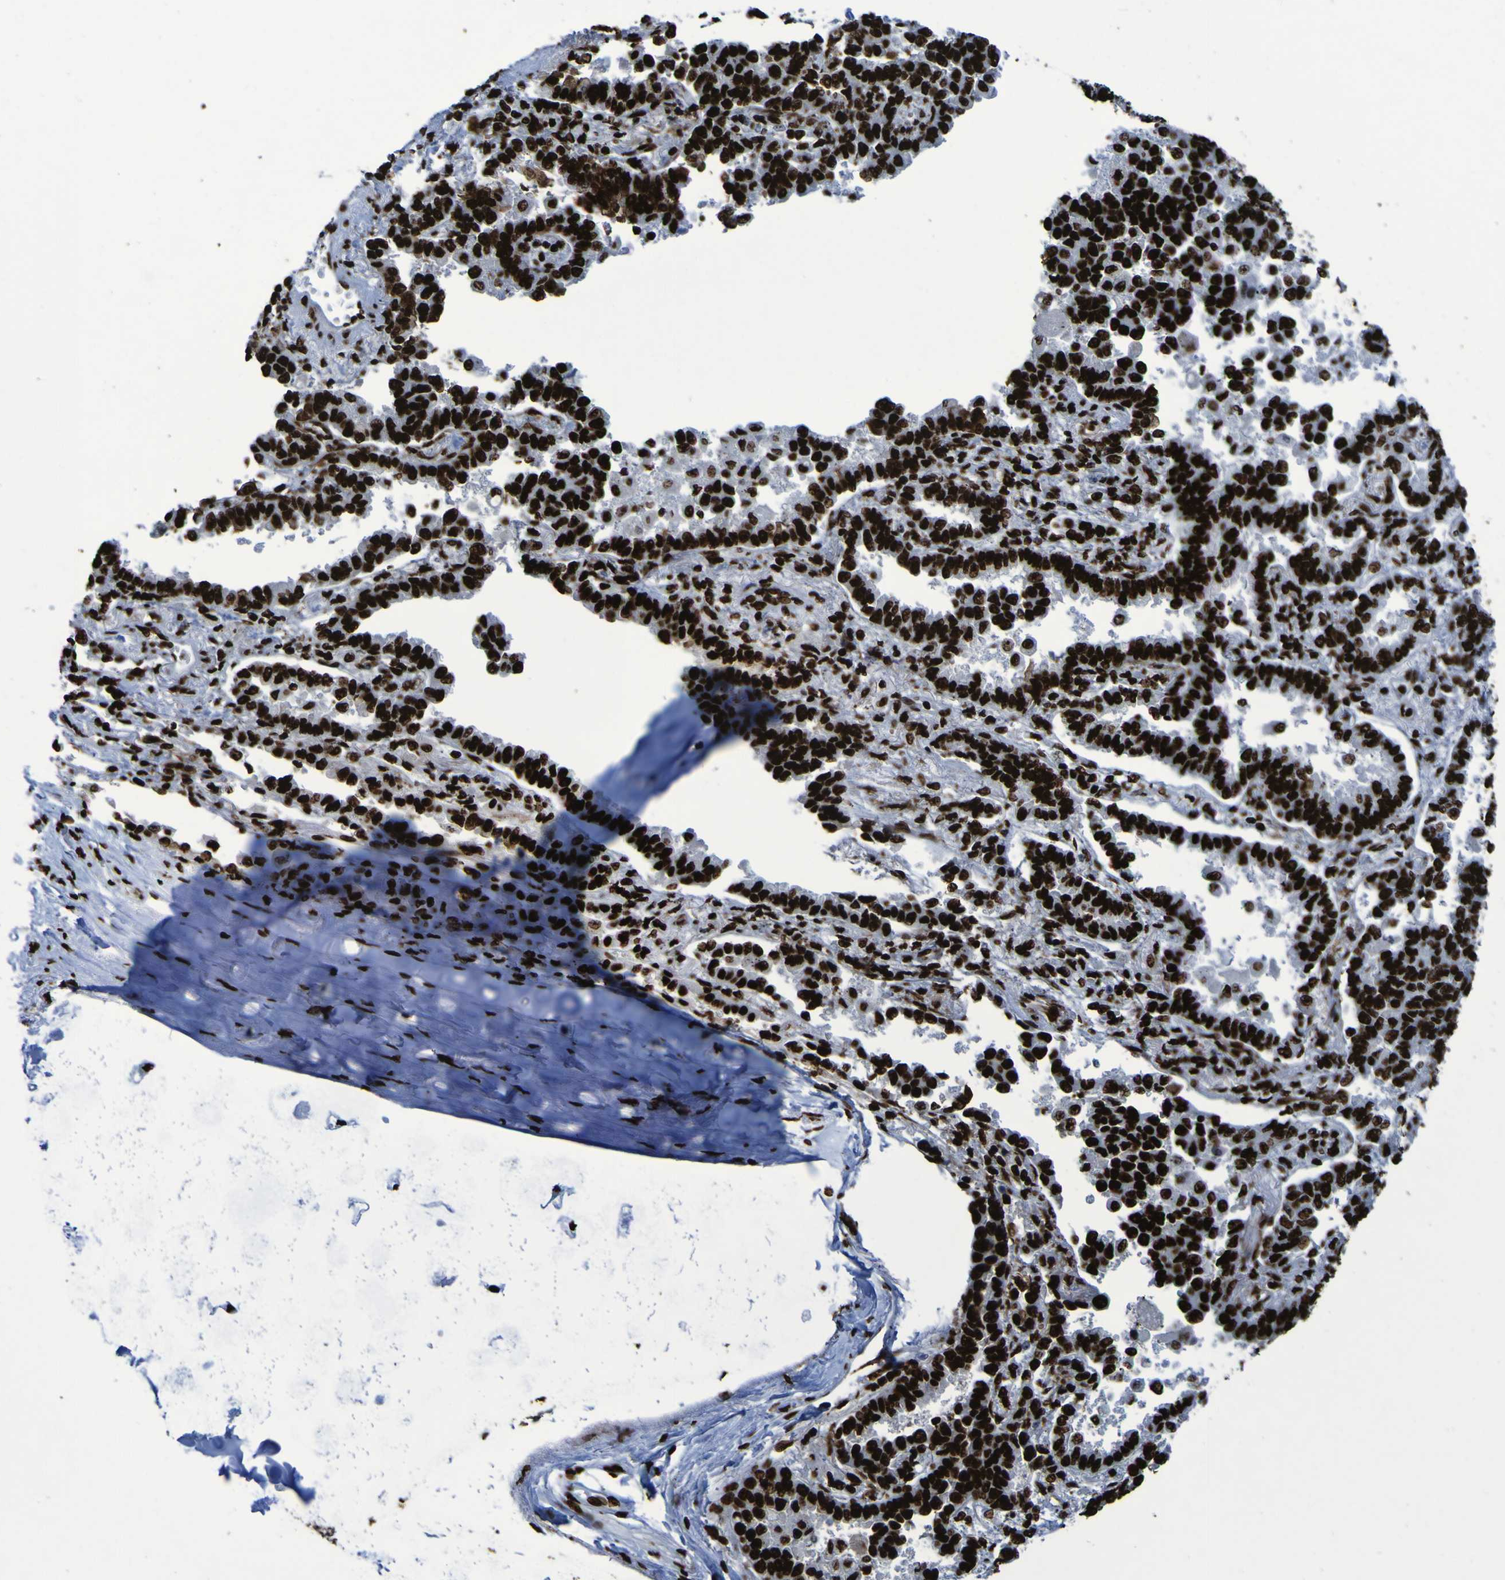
{"staining": {"intensity": "strong", "quantity": ">75%", "location": "nuclear"}, "tissue": "lung cancer", "cell_type": "Tumor cells", "image_type": "cancer", "snomed": [{"axis": "morphology", "description": "Normal tissue, NOS"}, {"axis": "morphology", "description": "Adenocarcinoma, NOS"}, {"axis": "topography", "description": "Lung"}], "caption": "Immunohistochemical staining of lung adenocarcinoma reveals high levels of strong nuclear protein positivity in approximately >75% of tumor cells.", "gene": "NPM1", "patient": {"sex": "male", "age": 59}}